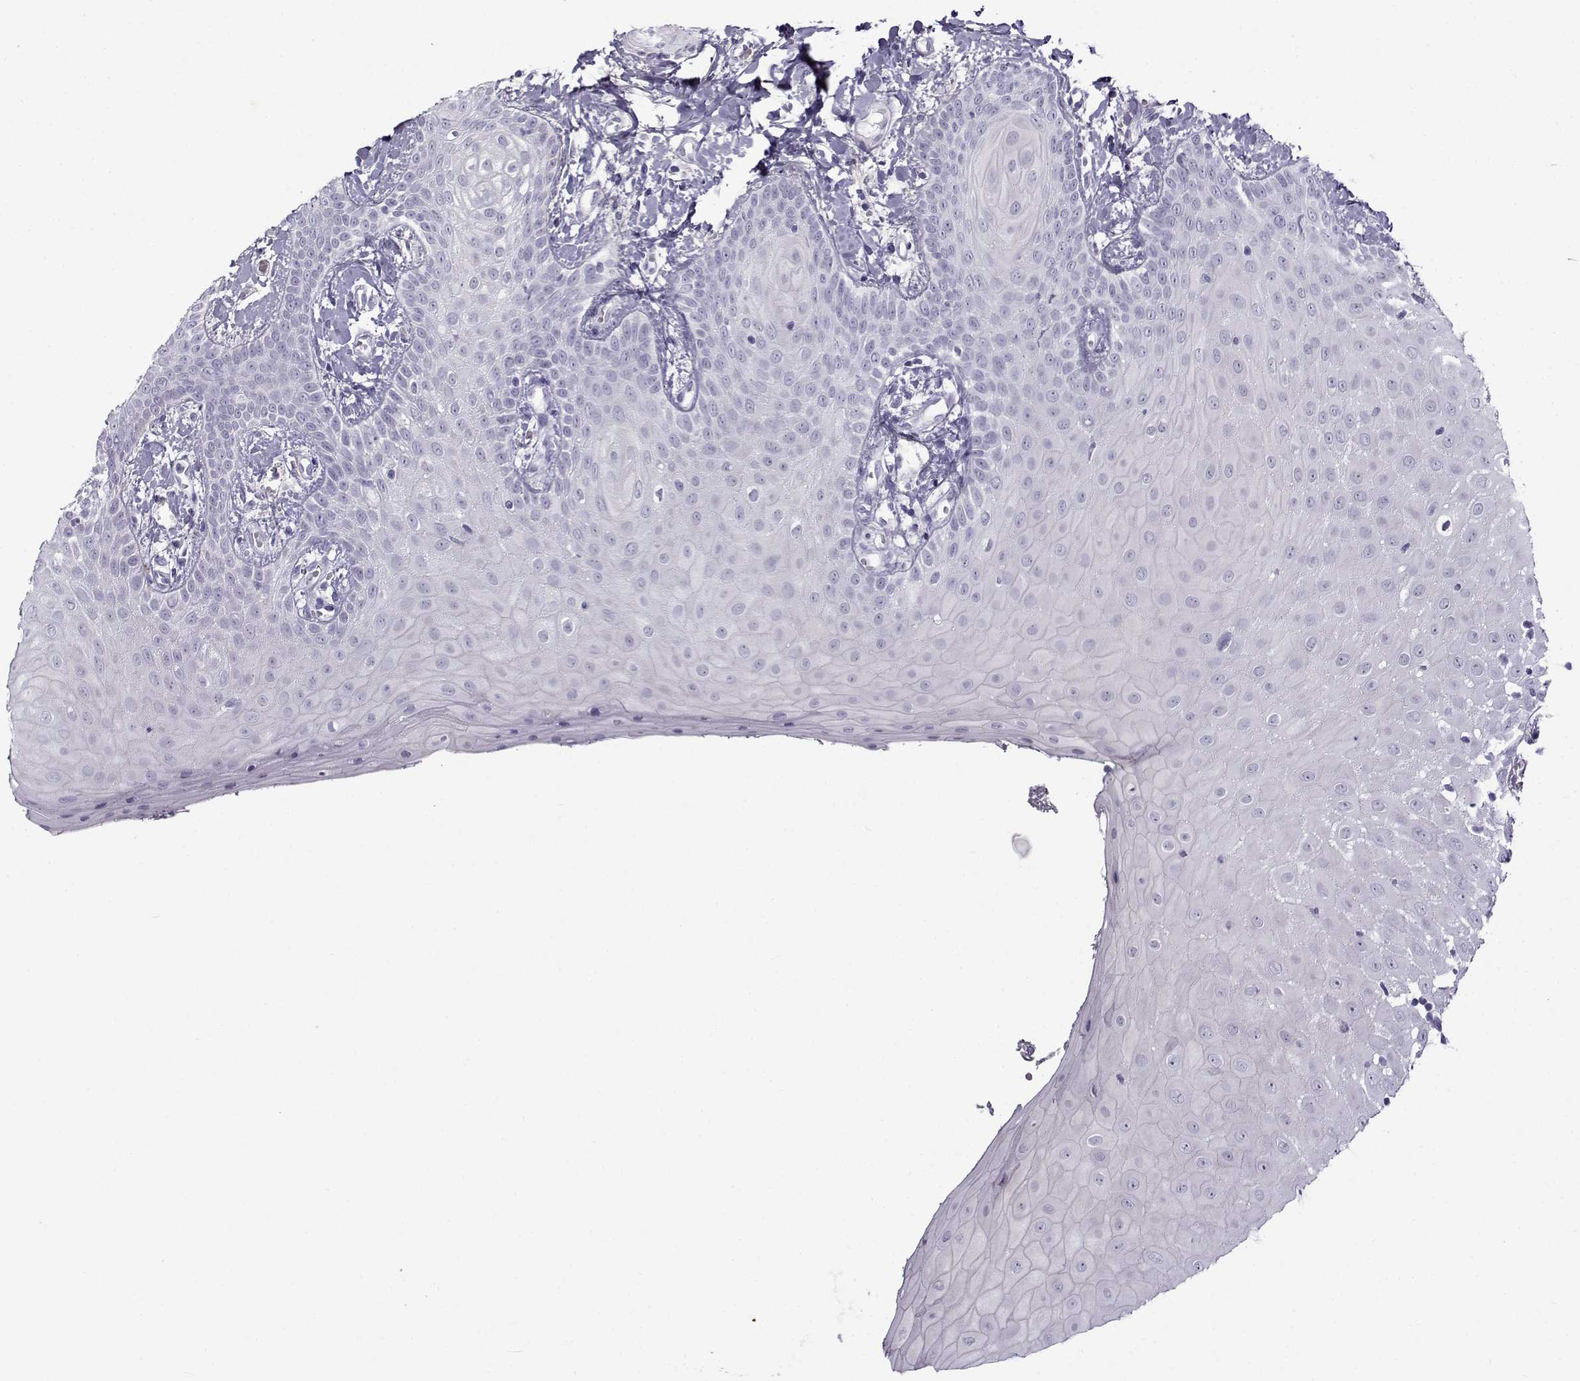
{"staining": {"intensity": "negative", "quantity": "none", "location": "none"}, "tissue": "head and neck cancer", "cell_type": "Tumor cells", "image_type": "cancer", "snomed": [{"axis": "morphology", "description": "Normal tissue, NOS"}, {"axis": "morphology", "description": "Squamous cell carcinoma, NOS"}, {"axis": "topography", "description": "Oral tissue"}, {"axis": "topography", "description": "Salivary gland"}, {"axis": "topography", "description": "Head-Neck"}], "caption": "A high-resolution image shows immunohistochemistry (IHC) staining of head and neck cancer (squamous cell carcinoma), which demonstrates no significant positivity in tumor cells. (DAB immunohistochemistry (IHC) visualized using brightfield microscopy, high magnification).", "gene": "GTSF1L", "patient": {"sex": "female", "age": 62}}